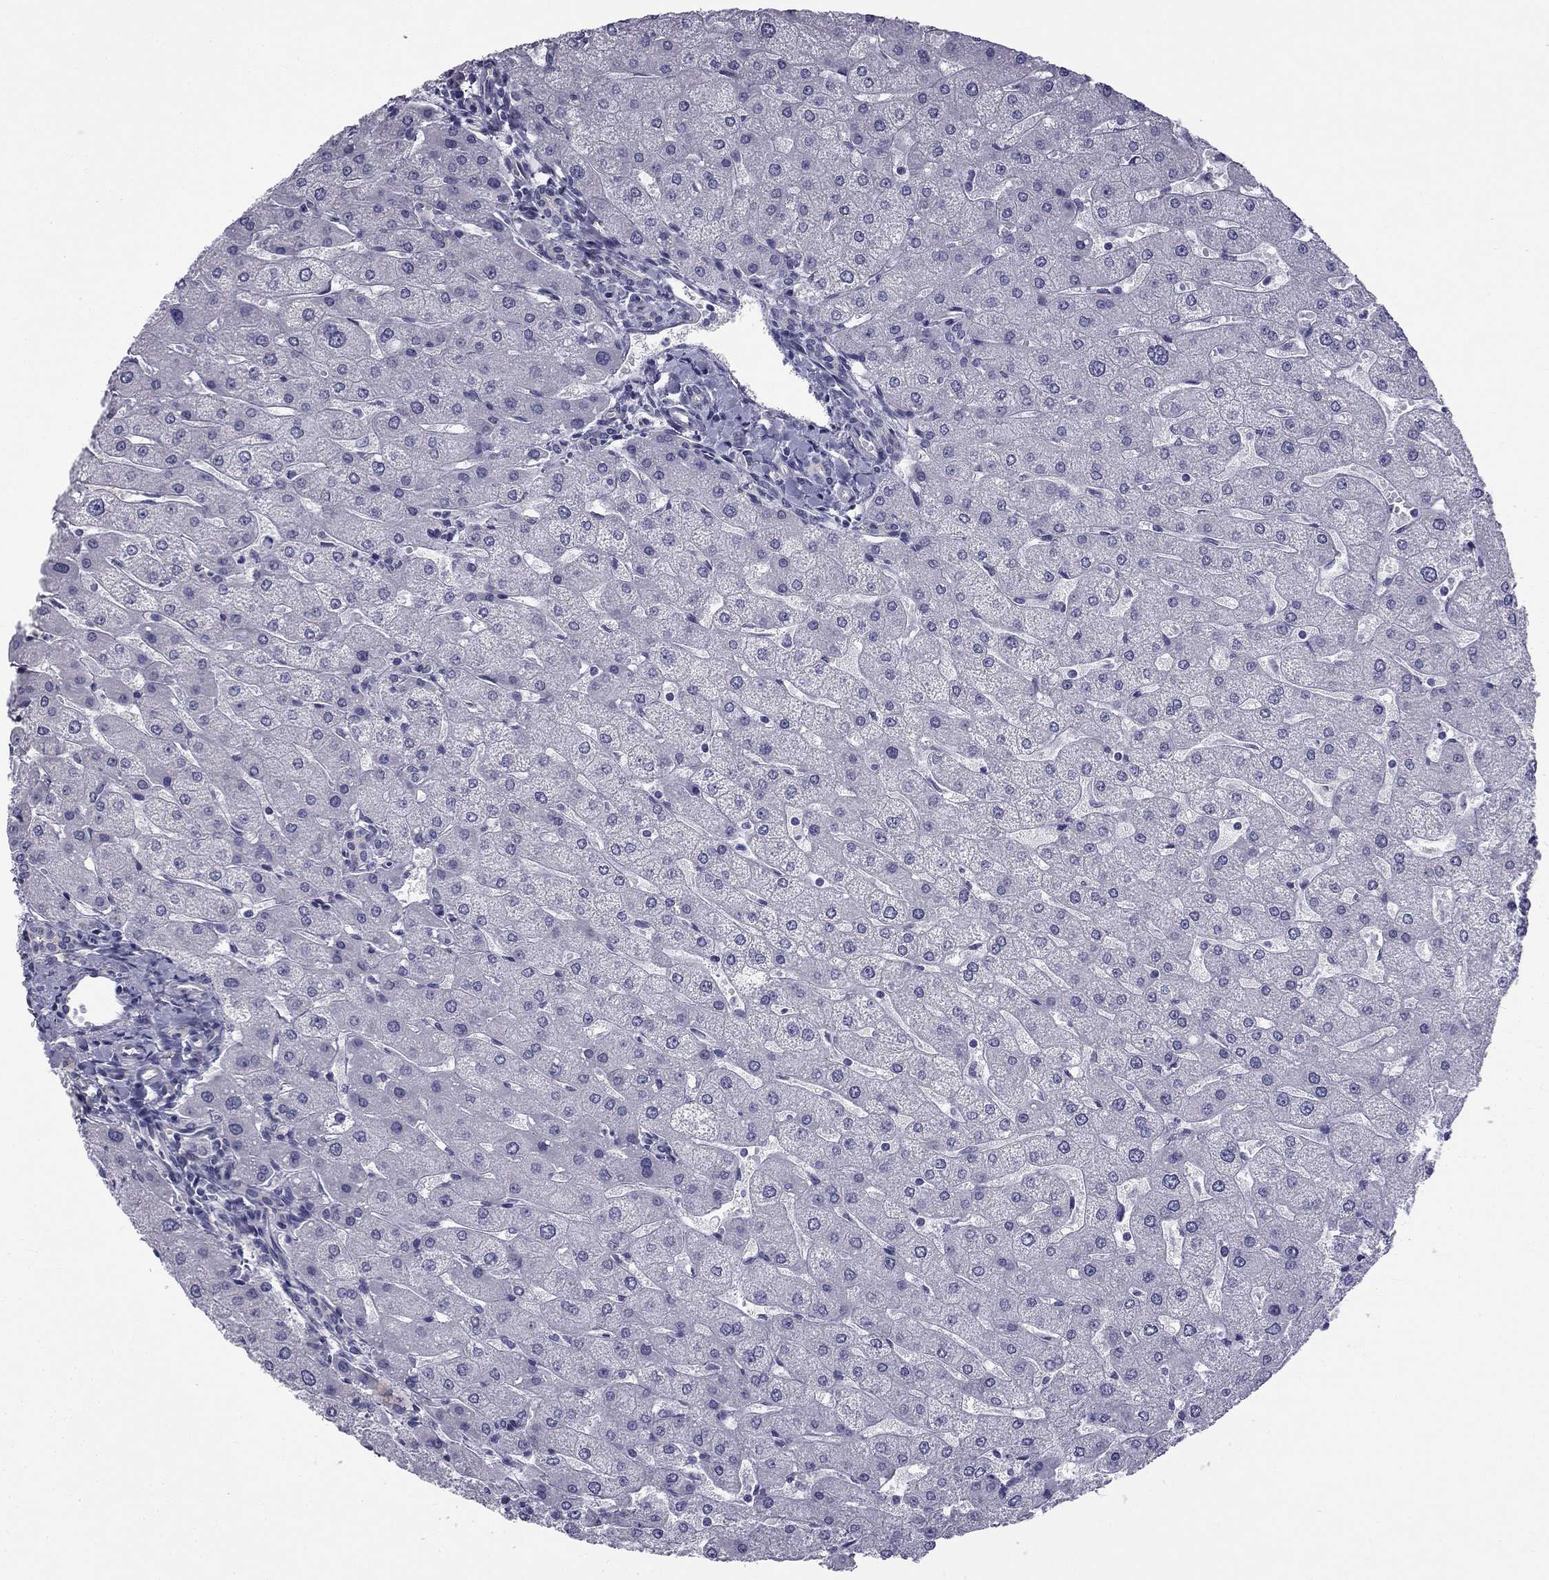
{"staining": {"intensity": "negative", "quantity": "none", "location": "none"}, "tissue": "liver", "cell_type": "Cholangiocytes", "image_type": "normal", "snomed": [{"axis": "morphology", "description": "Normal tissue, NOS"}, {"axis": "topography", "description": "Liver"}], "caption": "Protein analysis of unremarkable liver reveals no significant positivity in cholangiocytes. (Brightfield microscopy of DAB (3,3'-diaminobenzidine) immunohistochemistry (IHC) at high magnification).", "gene": "CCDC40", "patient": {"sex": "male", "age": 67}}